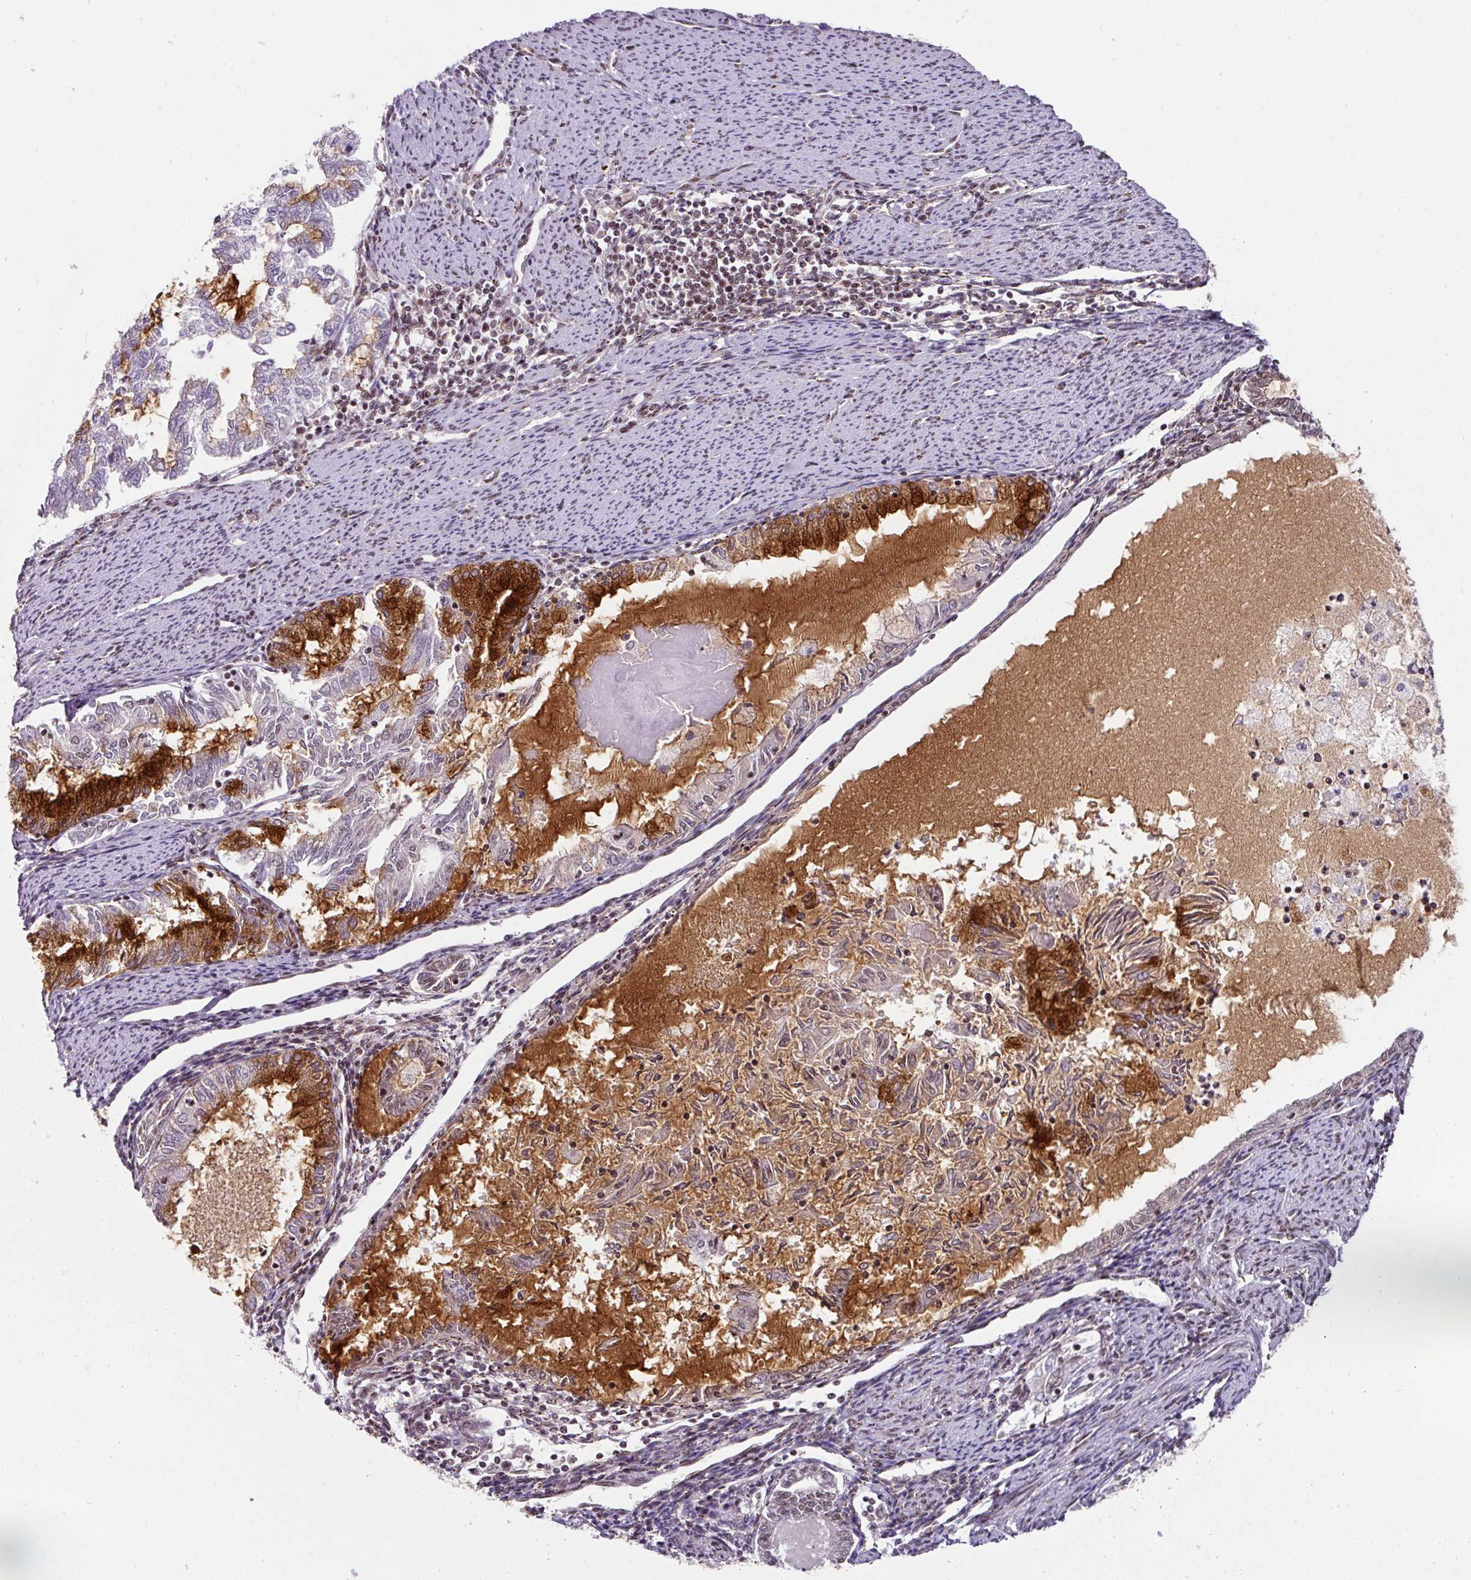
{"staining": {"intensity": "strong", "quantity": "25%-75%", "location": "cytoplasmic/membranous,nuclear"}, "tissue": "endometrial cancer", "cell_type": "Tumor cells", "image_type": "cancer", "snomed": [{"axis": "morphology", "description": "Adenocarcinoma, NOS"}, {"axis": "topography", "description": "Endometrium"}], "caption": "The photomicrograph displays staining of endometrial cancer (adenocarcinoma), revealing strong cytoplasmic/membranous and nuclear protein staining (brown color) within tumor cells.", "gene": "NFYA", "patient": {"sex": "female", "age": 79}}